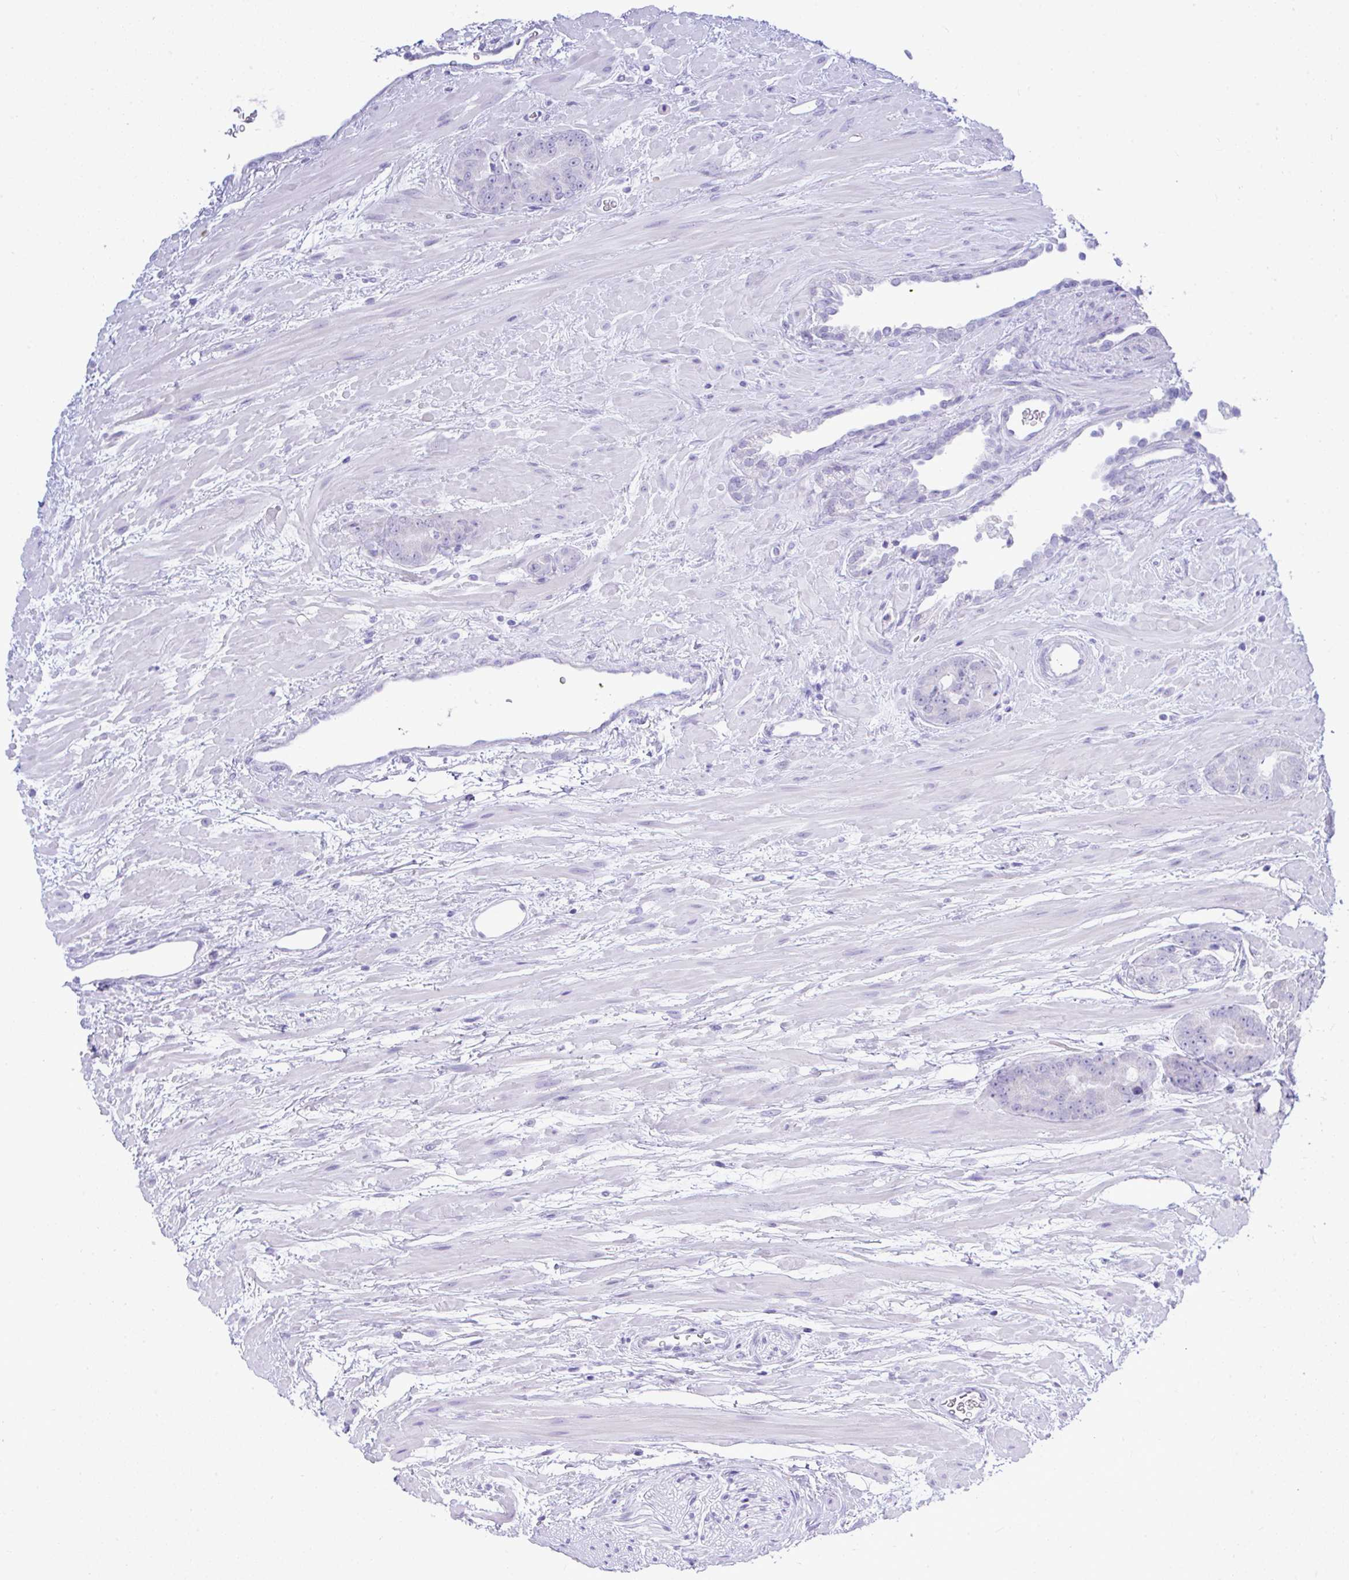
{"staining": {"intensity": "negative", "quantity": "none", "location": "none"}, "tissue": "prostate cancer", "cell_type": "Tumor cells", "image_type": "cancer", "snomed": [{"axis": "morphology", "description": "Adenocarcinoma, High grade"}, {"axis": "topography", "description": "Prostate"}], "caption": "This is an IHC photomicrograph of prostate cancer. There is no staining in tumor cells.", "gene": "SEL1L2", "patient": {"sex": "male", "age": 72}}